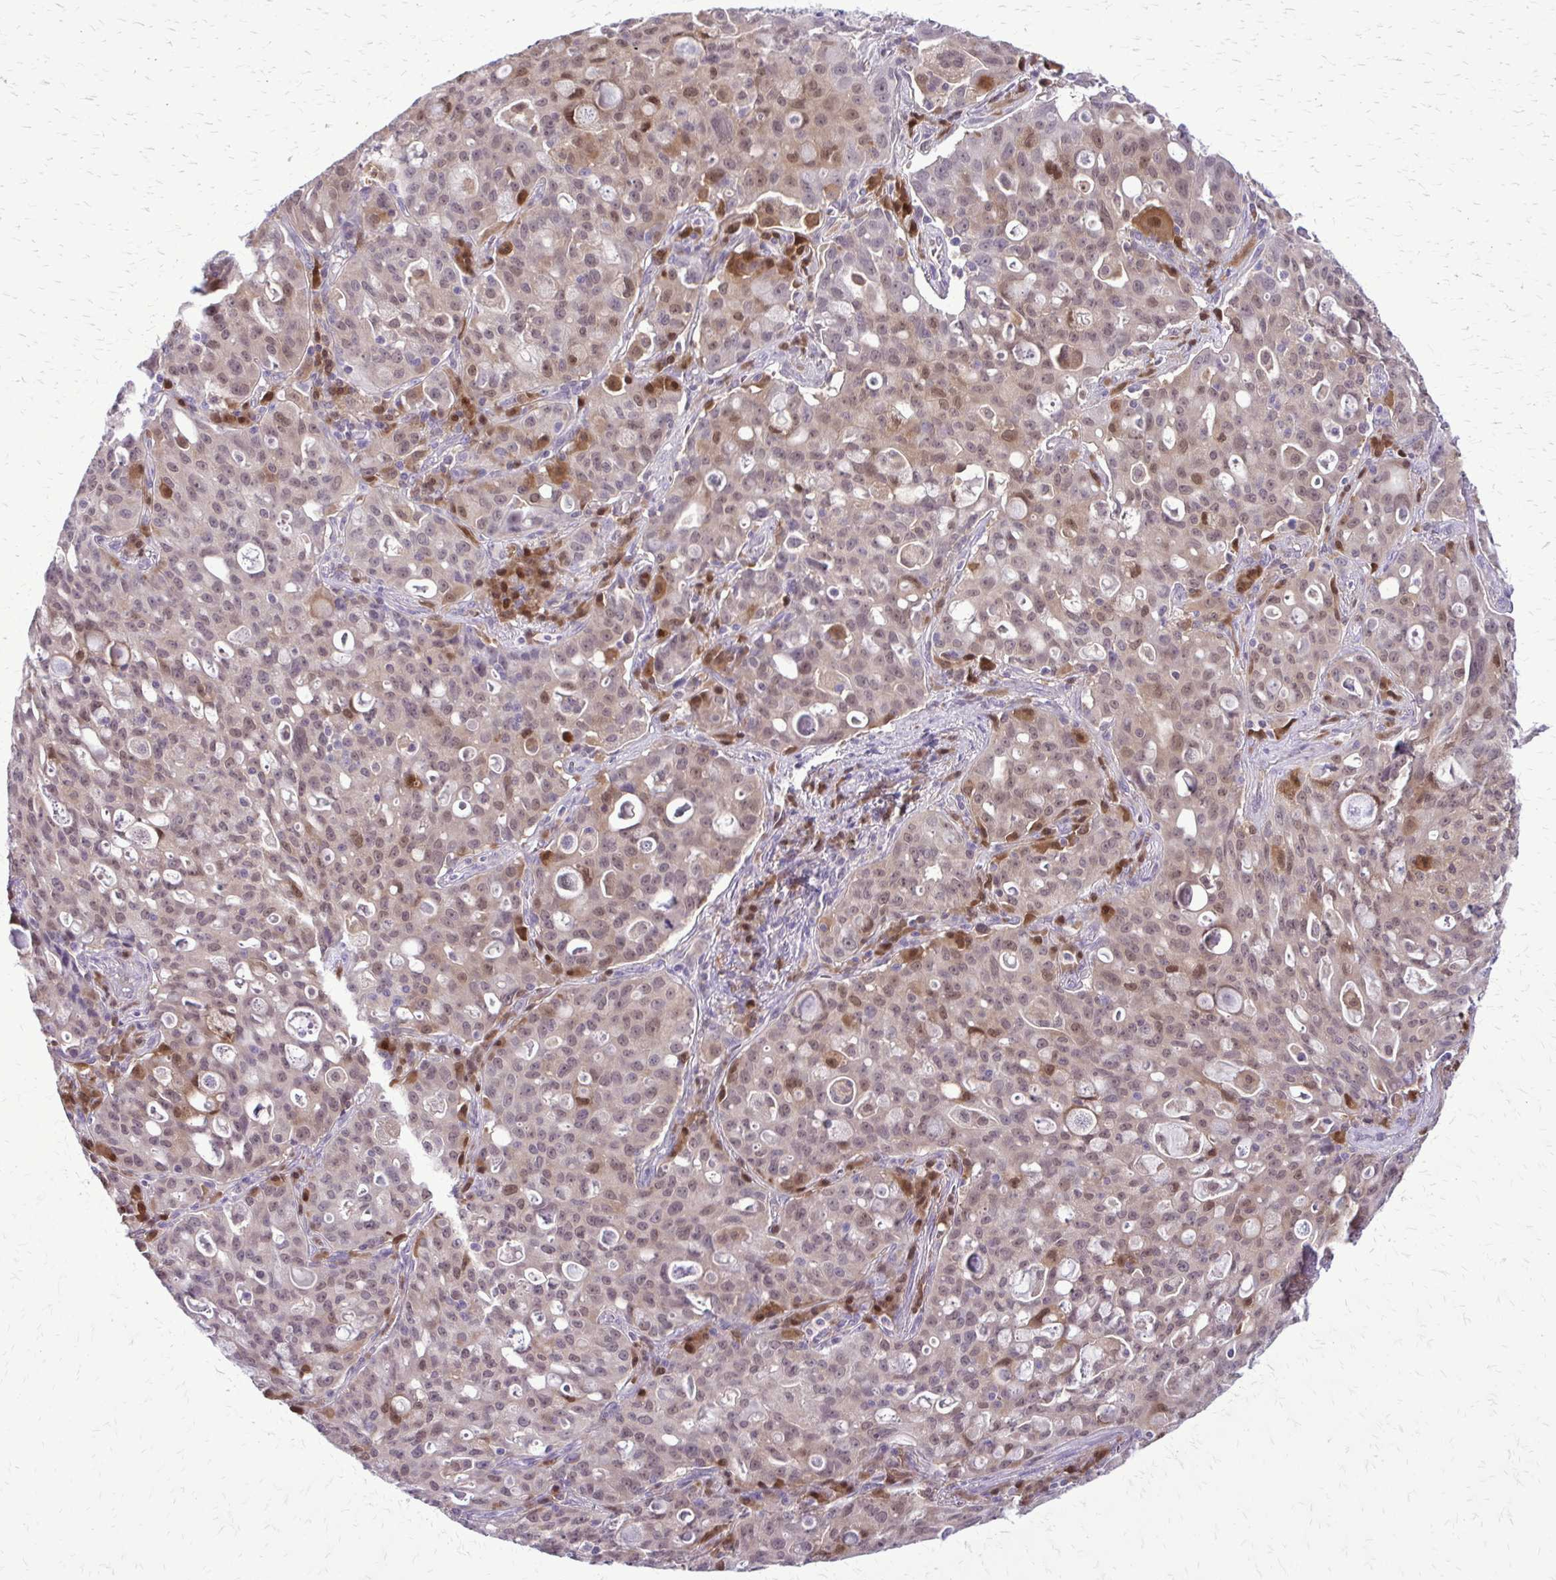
{"staining": {"intensity": "weak", "quantity": "25%-75%", "location": "nuclear"}, "tissue": "lung cancer", "cell_type": "Tumor cells", "image_type": "cancer", "snomed": [{"axis": "morphology", "description": "Adenocarcinoma, NOS"}, {"axis": "topography", "description": "Lung"}], "caption": "The immunohistochemical stain highlights weak nuclear positivity in tumor cells of lung adenocarcinoma tissue. Nuclei are stained in blue.", "gene": "GLRX", "patient": {"sex": "female", "age": 44}}